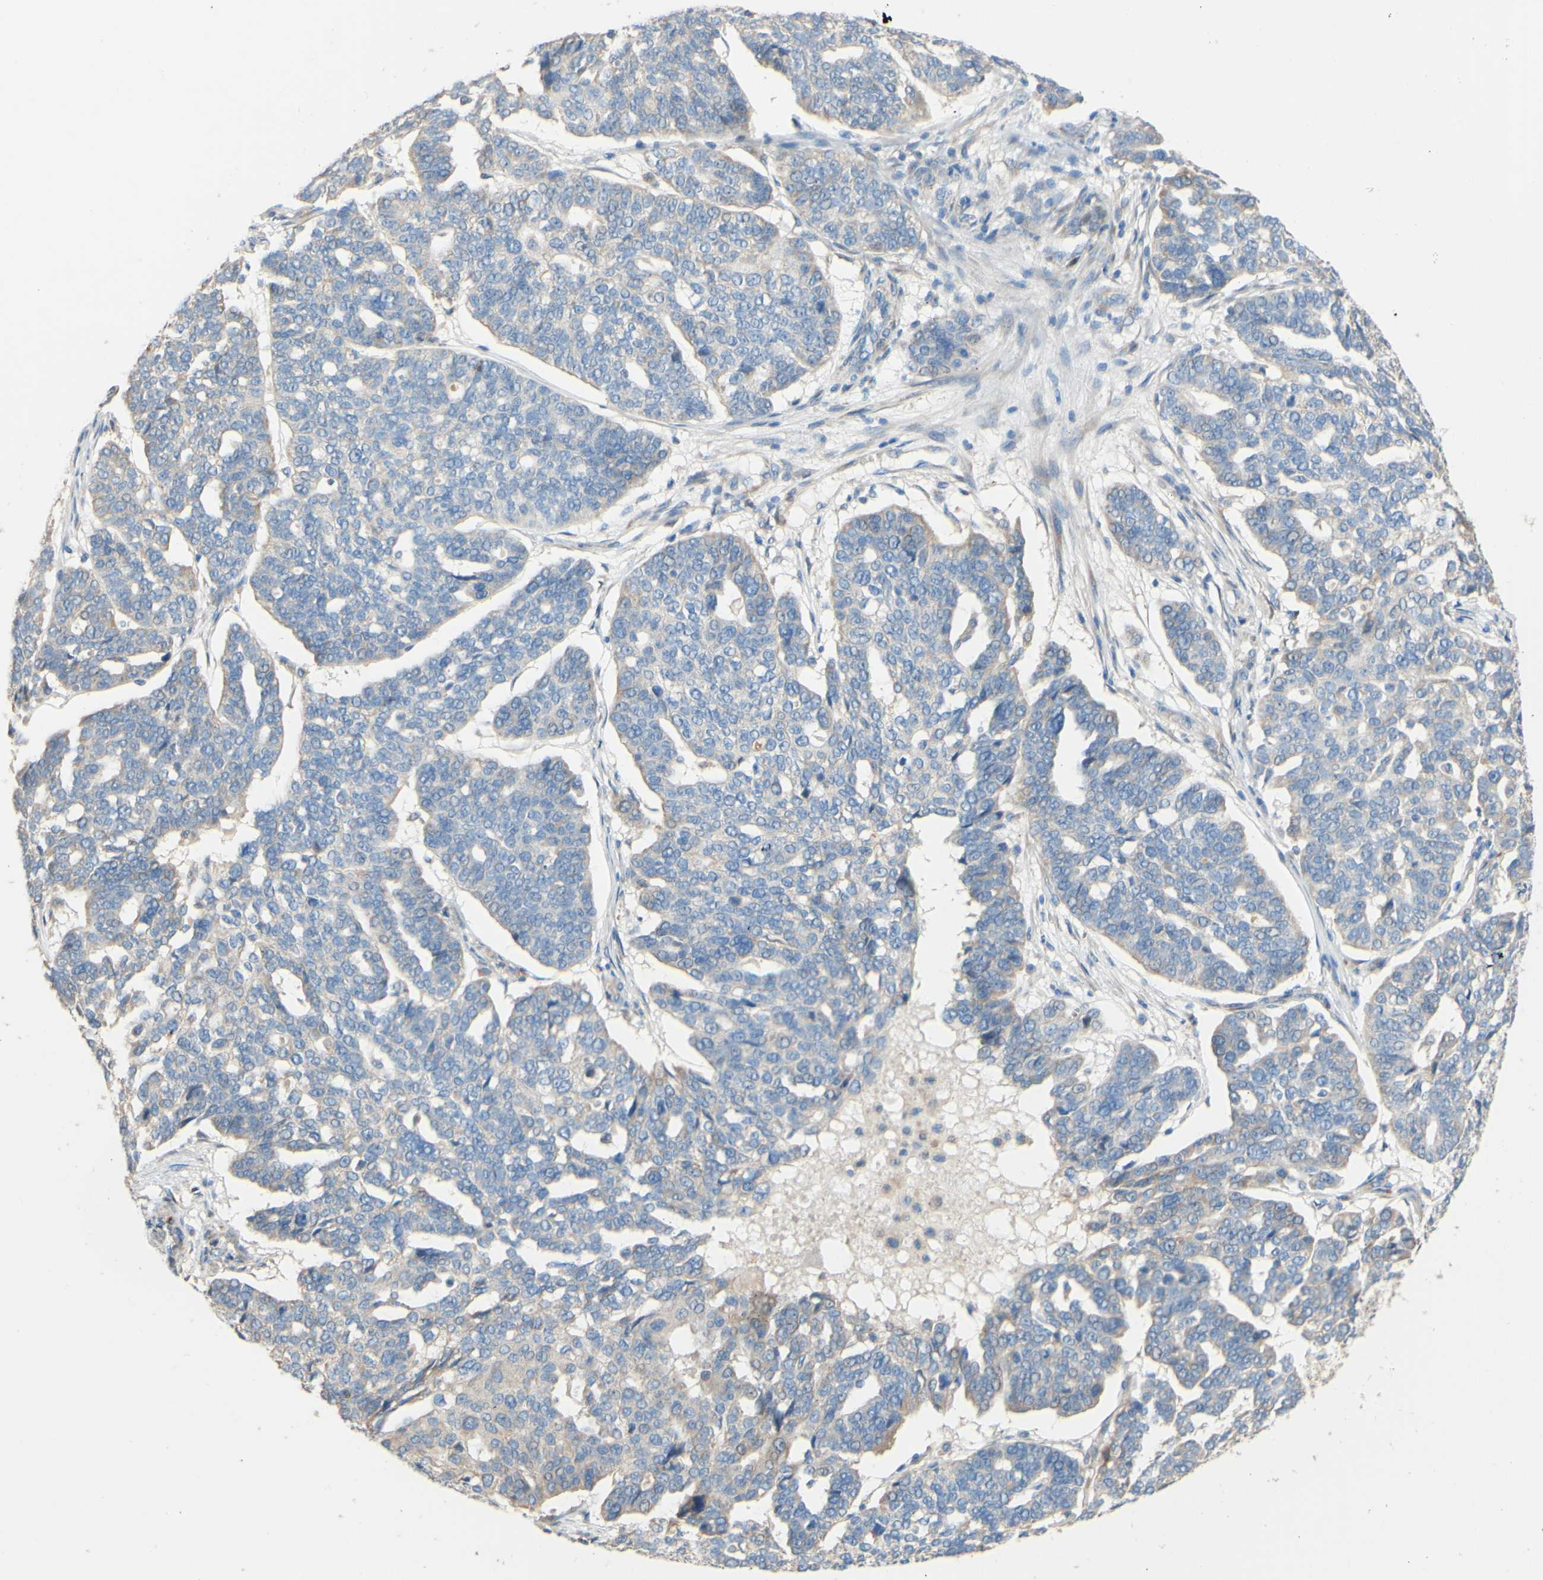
{"staining": {"intensity": "weak", "quantity": "<25%", "location": "cytoplasmic/membranous"}, "tissue": "ovarian cancer", "cell_type": "Tumor cells", "image_type": "cancer", "snomed": [{"axis": "morphology", "description": "Cystadenocarcinoma, serous, NOS"}, {"axis": "topography", "description": "Ovary"}], "caption": "Tumor cells show no significant protein positivity in ovarian serous cystadenocarcinoma.", "gene": "DKK3", "patient": {"sex": "female", "age": 59}}